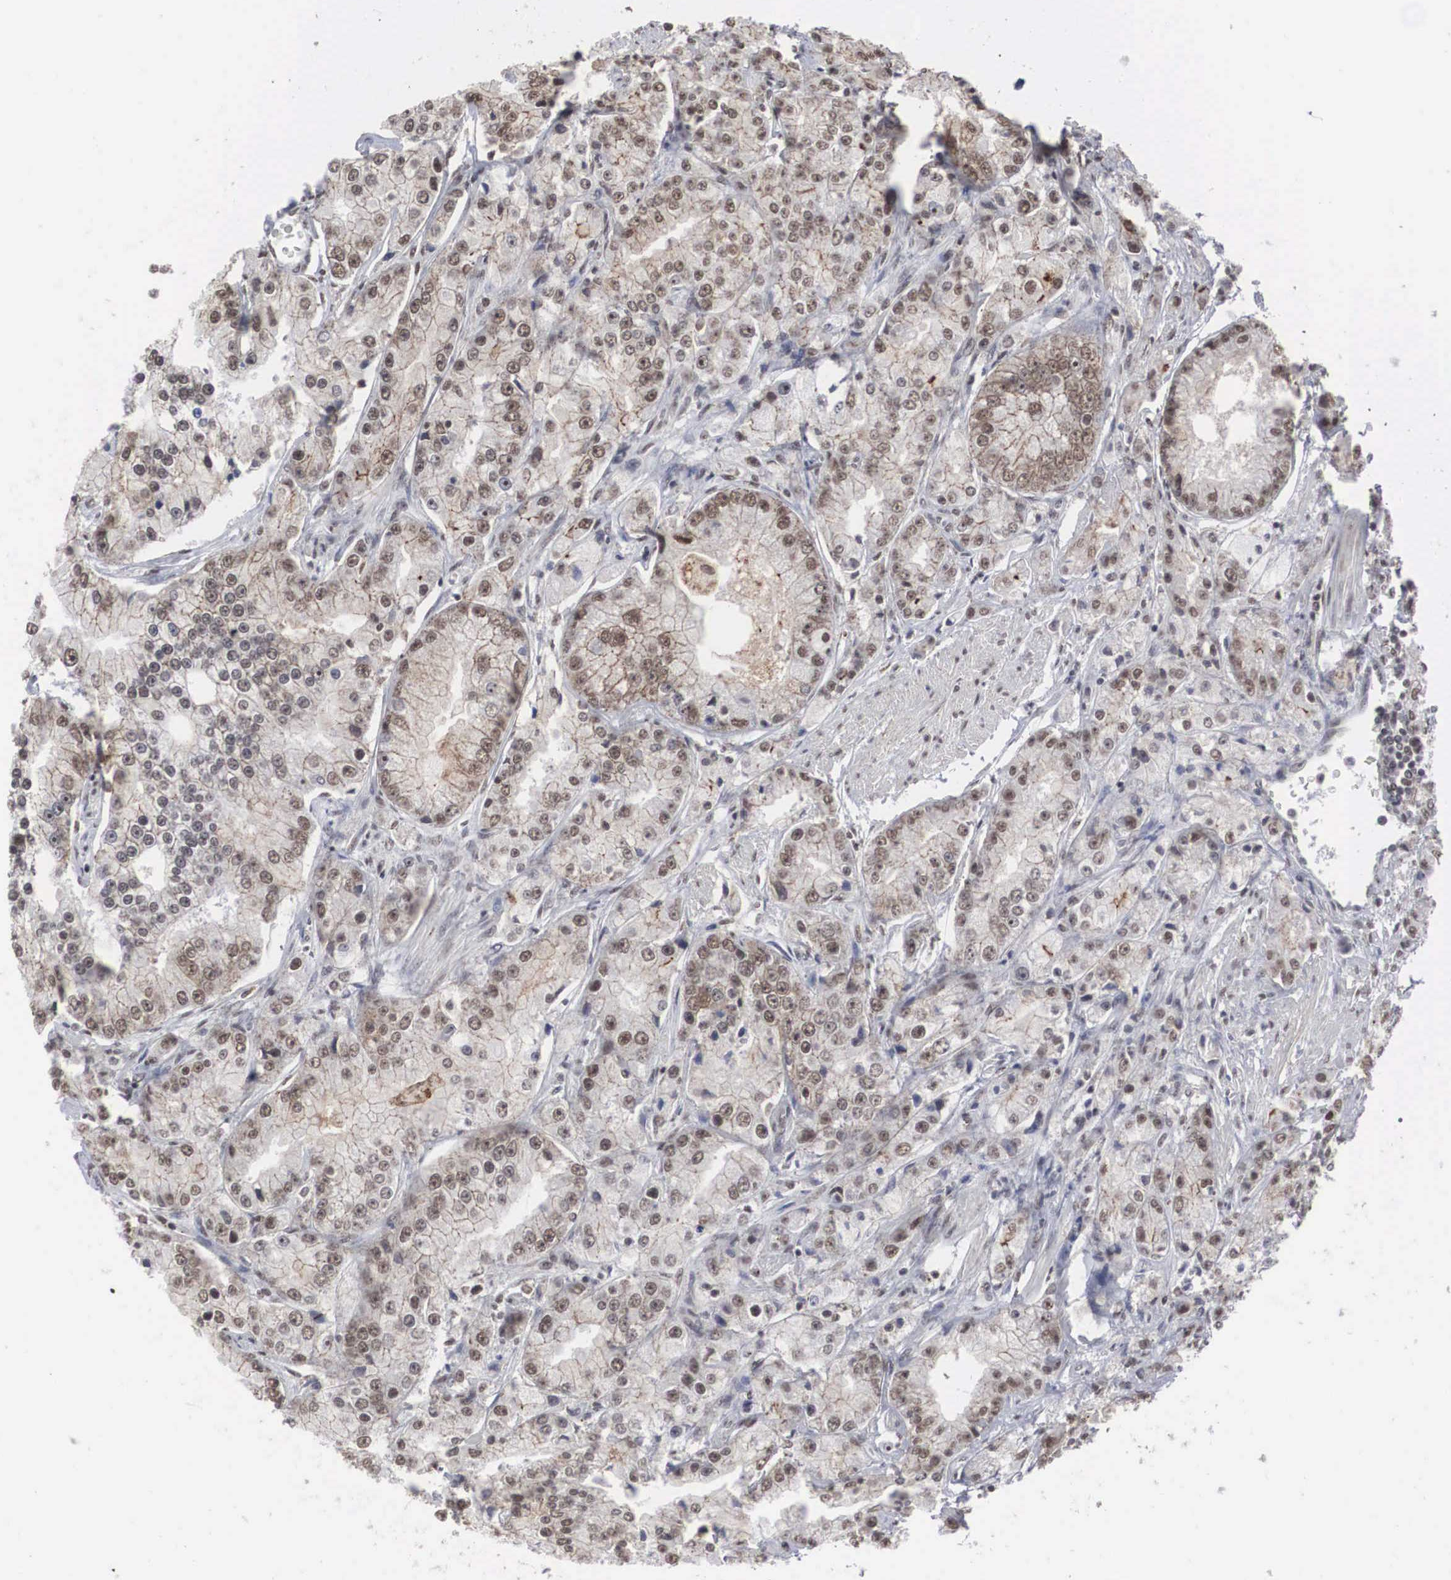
{"staining": {"intensity": "moderate", "quantity": "25%-75%", "location": "nuclear"}, "tissue": "prostate cancer", "cell_type": "Tumor cells", "image_type": "cancer", "snomed": [{"axis": "morphology", "description": "Adenocarcinoma, Medium grade"}, {"axis": "topography", "description": "Prostate"}], "caption": "Protein staining of prostate cancer (medium-grade adenocarcinoma) tissue shows moderate nuclear expression in about 25%-75% of tumor cells.", "gene": "AUTS2", "patient": {"sex": "male", "age": 72}}